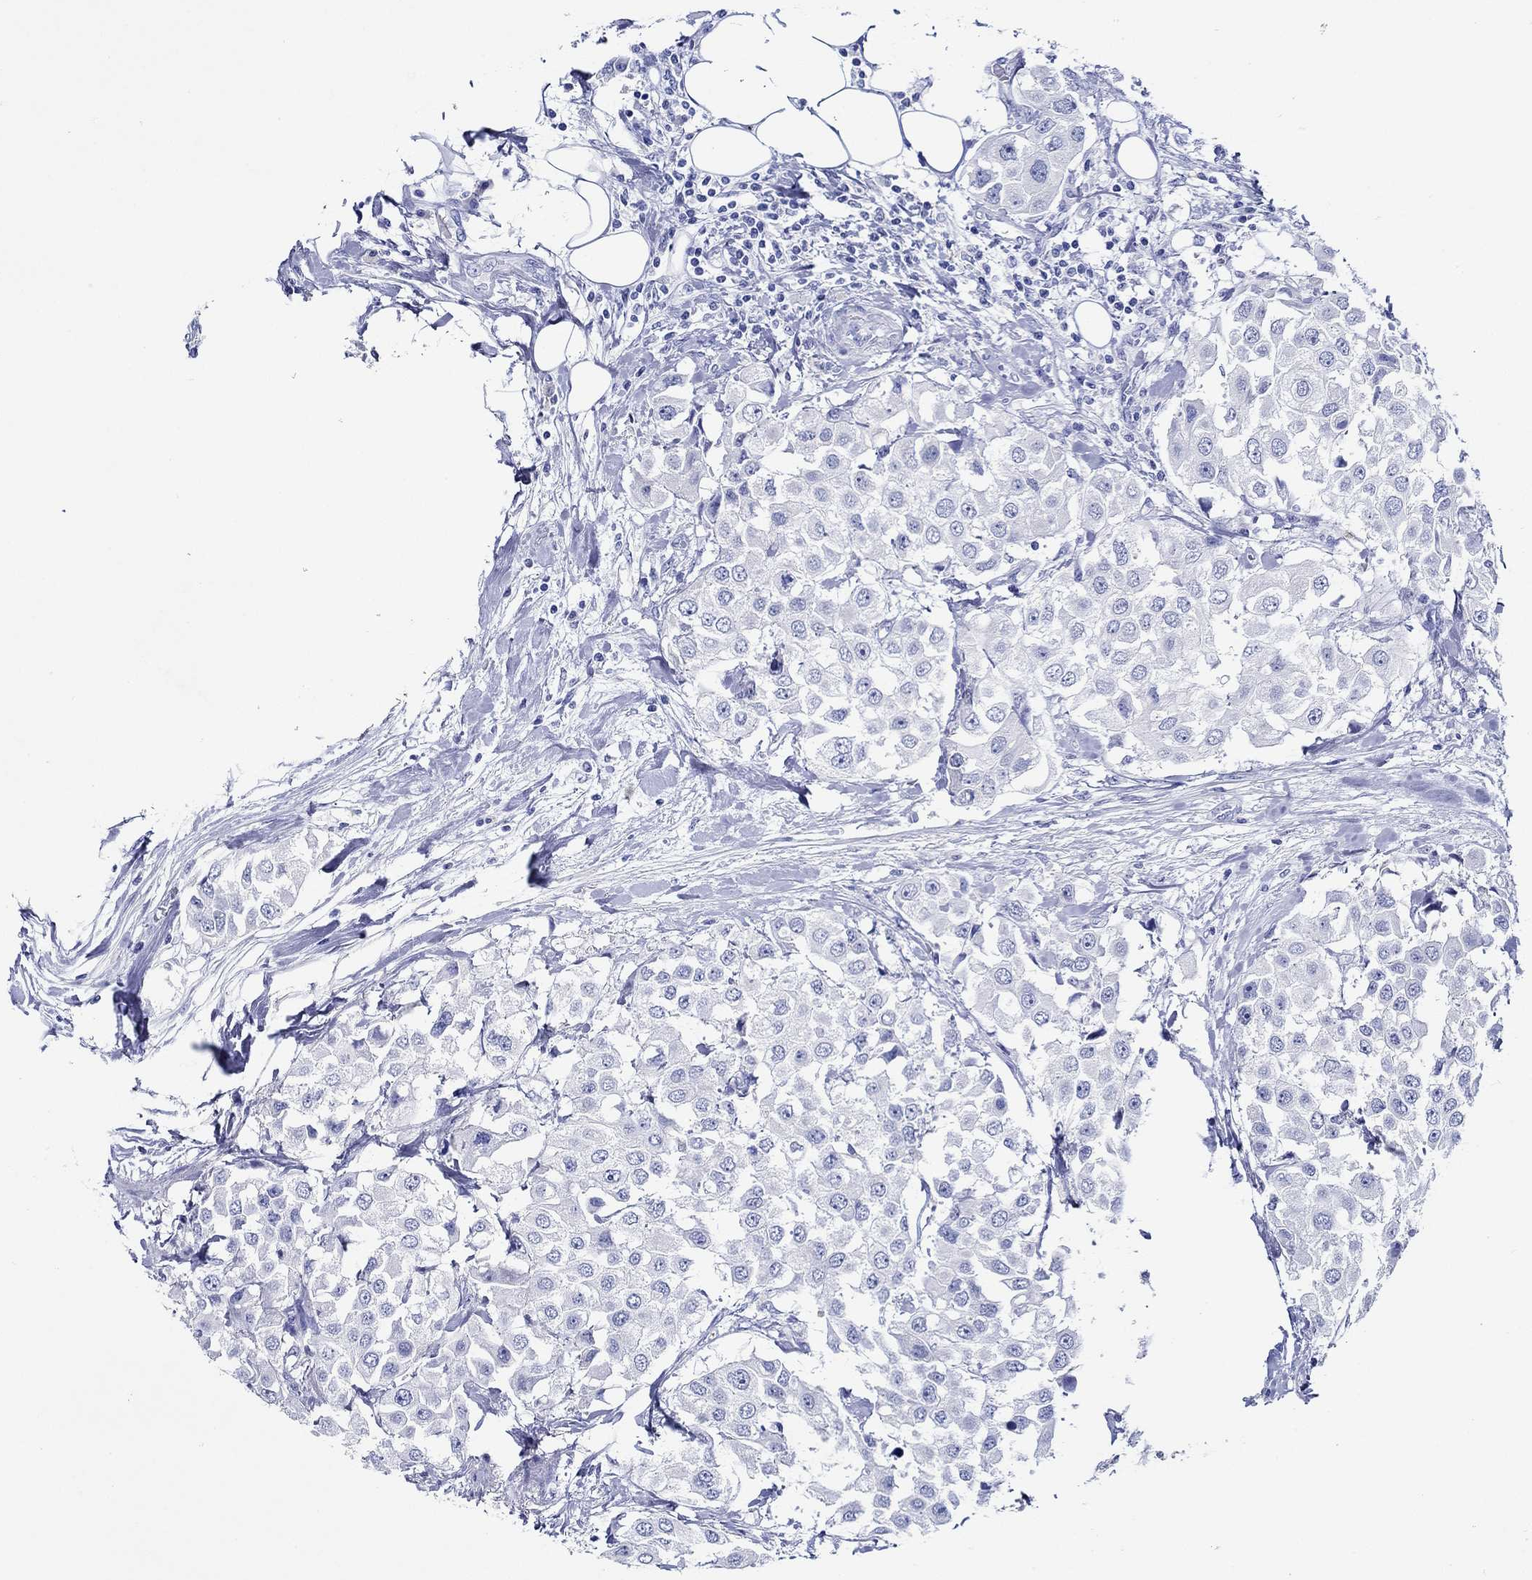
{"staining": {"intensity": "negative", "quantity": "none", "location": "none"}, "tissue": "urothelial cancer", "cell_type": "Tumor cells", "image_type": "cancer", "snomed": [{"axis": "morphology", "description": "Urothelial carcinoma, High grade"}, {"axis": "topography", "description": "Urinary bladder"}], "caption": "An image of human high-grade urothelial carcinoma is negative for staining in tumor cells. (Stains: DAB immunohistochemistry (IHC) with hematoxylin counter stain, Microscopy: brightfield microscopy at high magnification).", "gene": "EPX", "patient": {"sex": "female", "age": 64}}